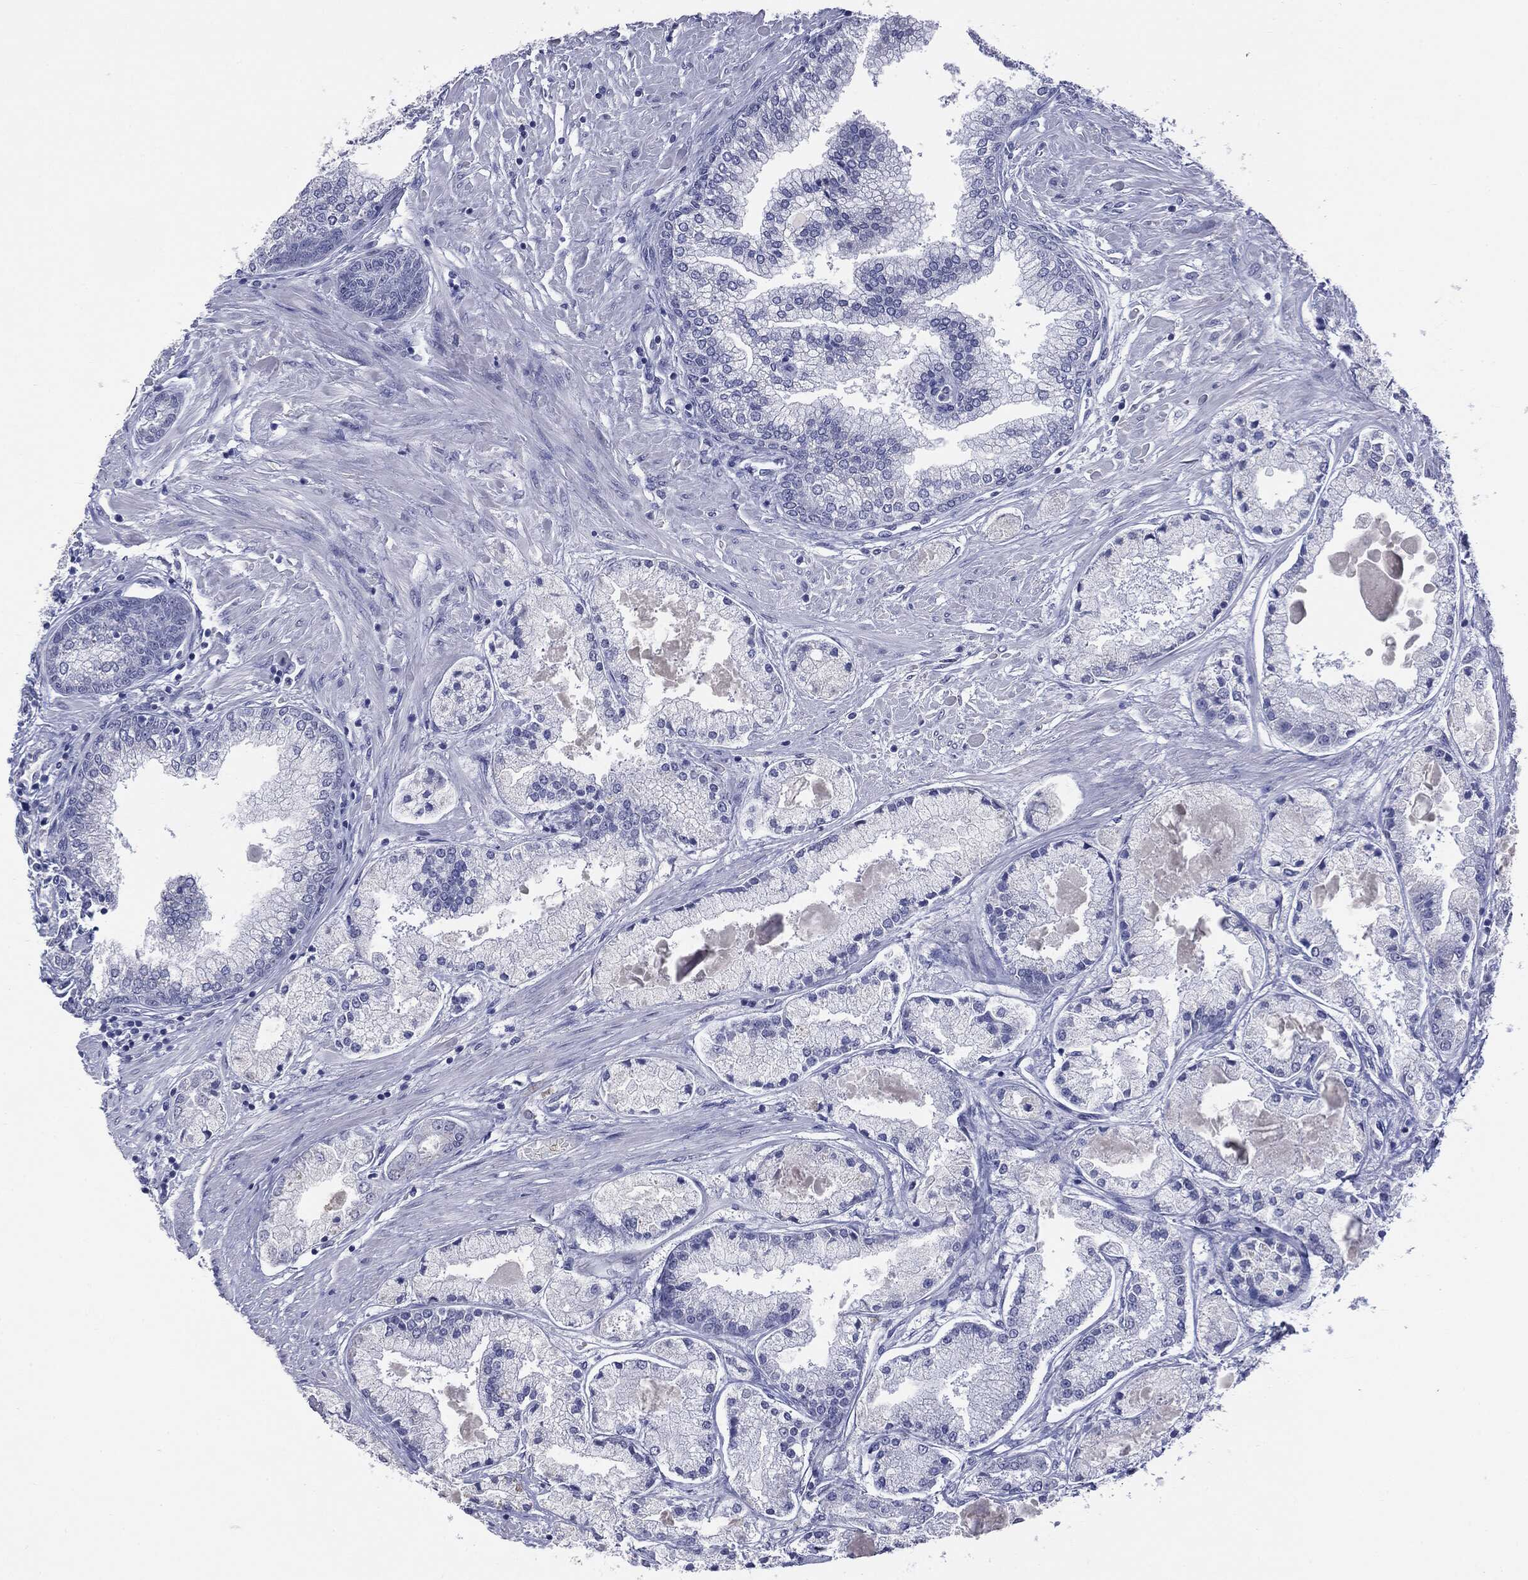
{"staining": {"intensity": "negative", "quantity": "none", "location": "none"}, "tissue": "prostate cancer", "cell_type": "Tumor cells", "image_type": "cancer", "snomed": [{"axis": "morphology", "description": "Adenocarcinoma, High grade"}, {"axis": "topography", "description": "Prostate"}], "caption": "Tumor cells are negative for brown protein staining in prostate cancer (adenocarcinoma (high-grade)).", "gene": "TSHB", "patient": {"sex": "male", "age": 67}}